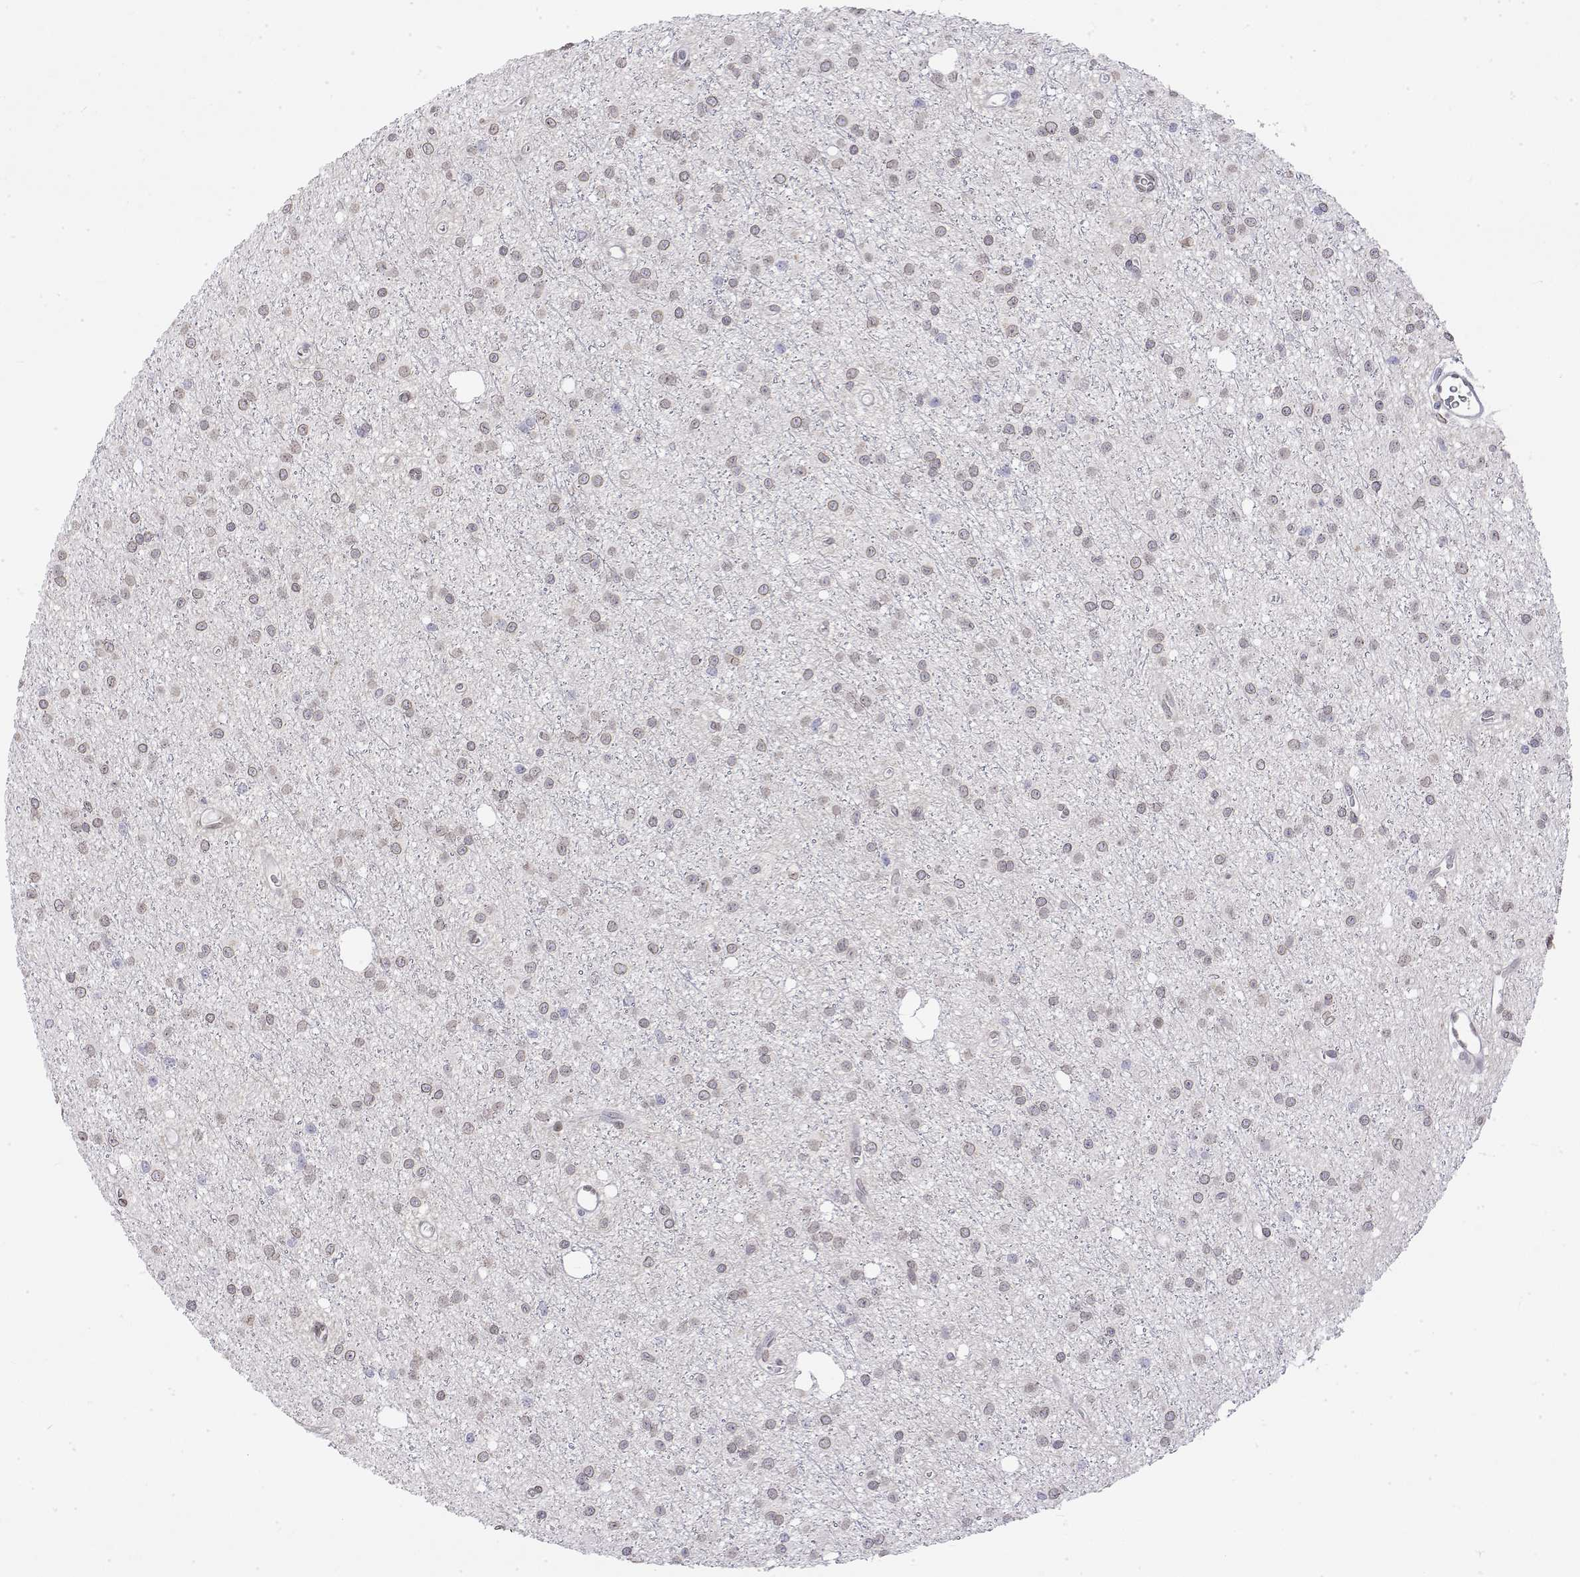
{"staining": {"intensity": "weak", "quantity": "<25%", "location": "nuclear"}, "tissue": "glioma", "cell_type": "Tumor cells", "image_type": "cancer", "snomed": [{"axis": "morphology", "description": "Glioma, malignant, Low grade"}, {"axis": "topography", "description": "Brain"}], "caption": "Immunohistochemistry micrograph of human glioma stained for a protein (brown), which reveals no positivity in tumor cells. Nuclei are stained in blue.", "gene": "ZNF532", "patient": {"sex": "male", "age": 27}}